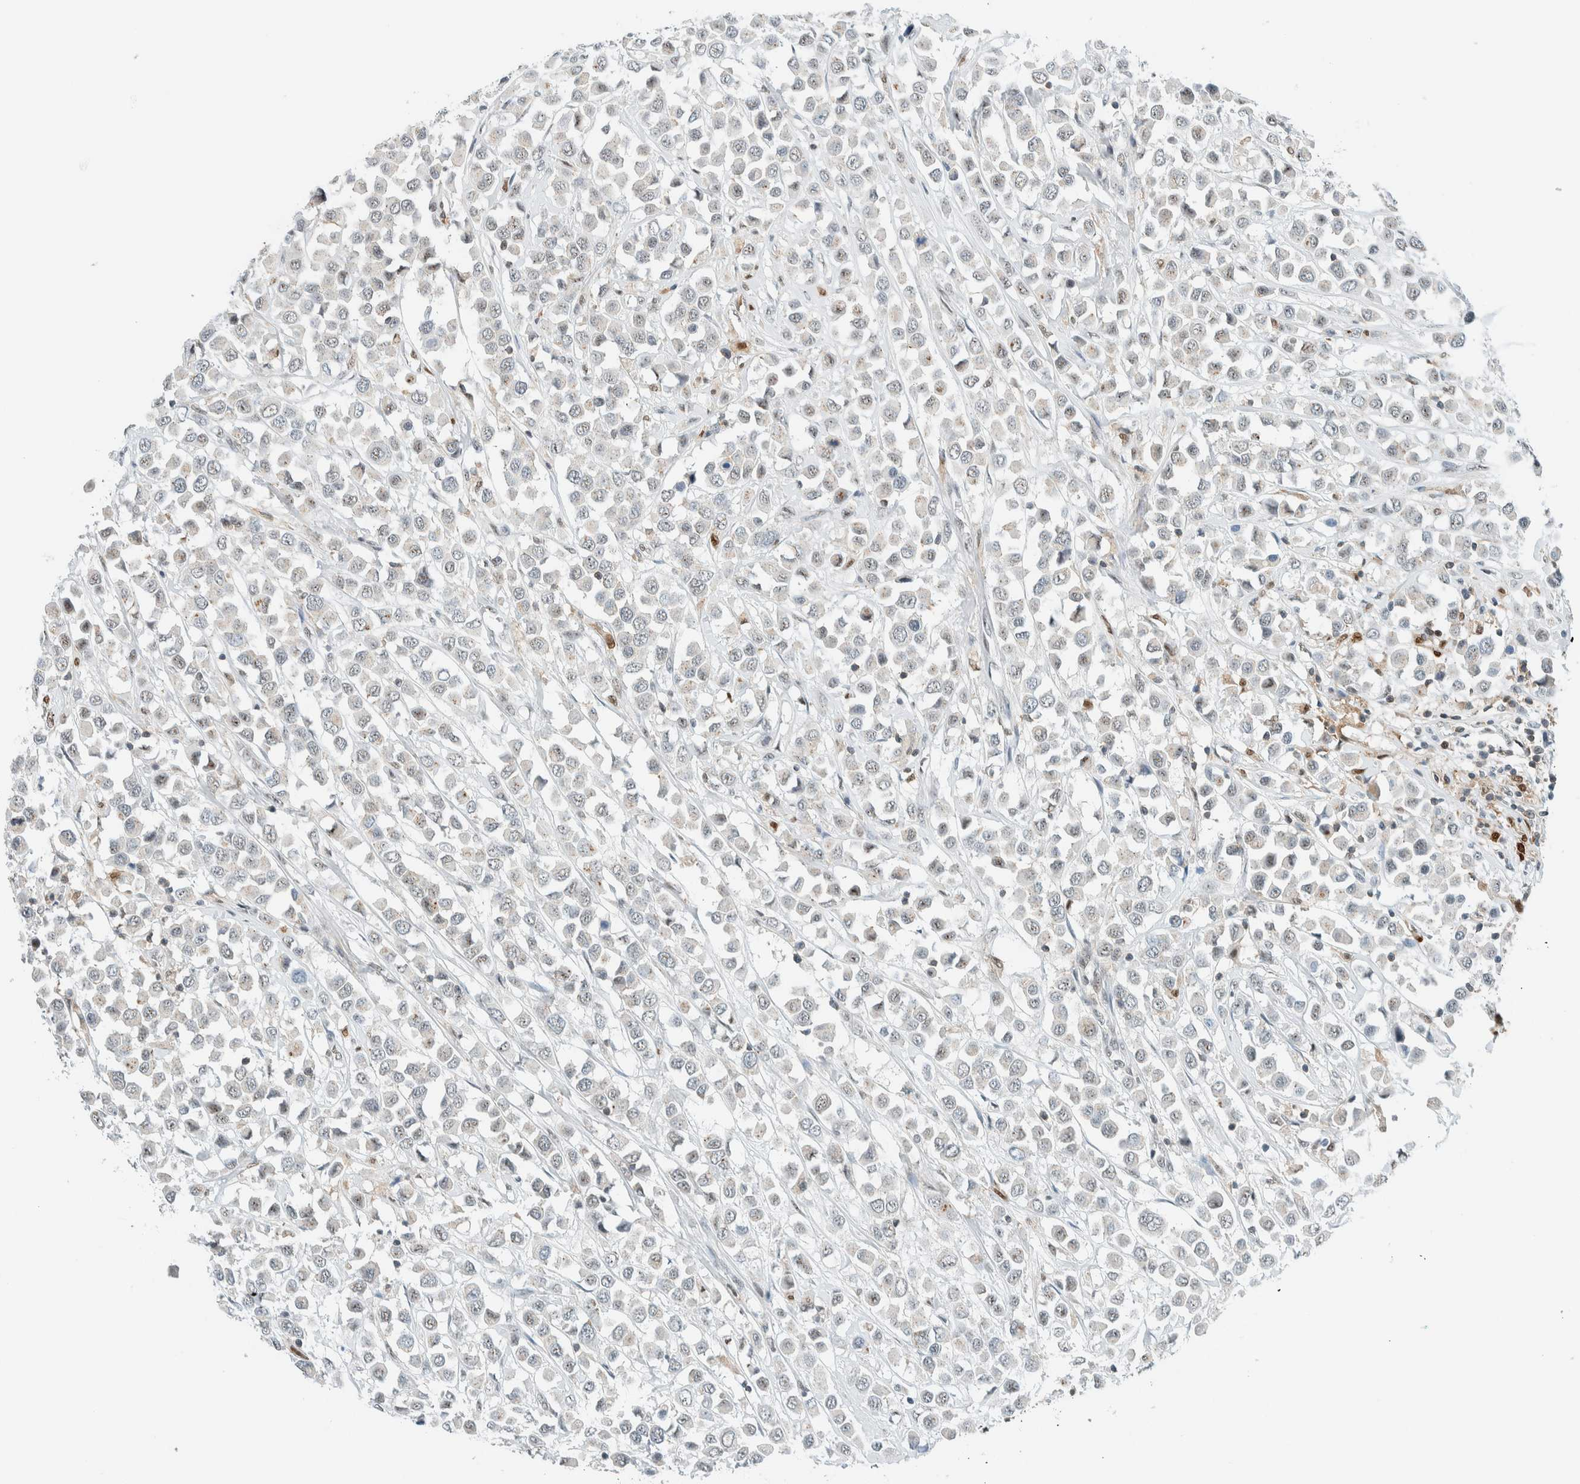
{"staining": {"intensity": "weak", "quantity": "<25%", "location": "nuclear"}, "tissue": "breast cancer", "cell_type": "Tumor cells", "image_type": "cancer", "snomed": [{"axis": "morphology", "description": "Duct carcinoma"}, {"axis": "topography", "description": "Breast"}], "caption": "The histopathology image shows no significant positivity in tumor cells of infiltrating ductal carcinoma (breast).", "gene": "CYSRT1", "patient": {"sex": "female", "age": 61}}